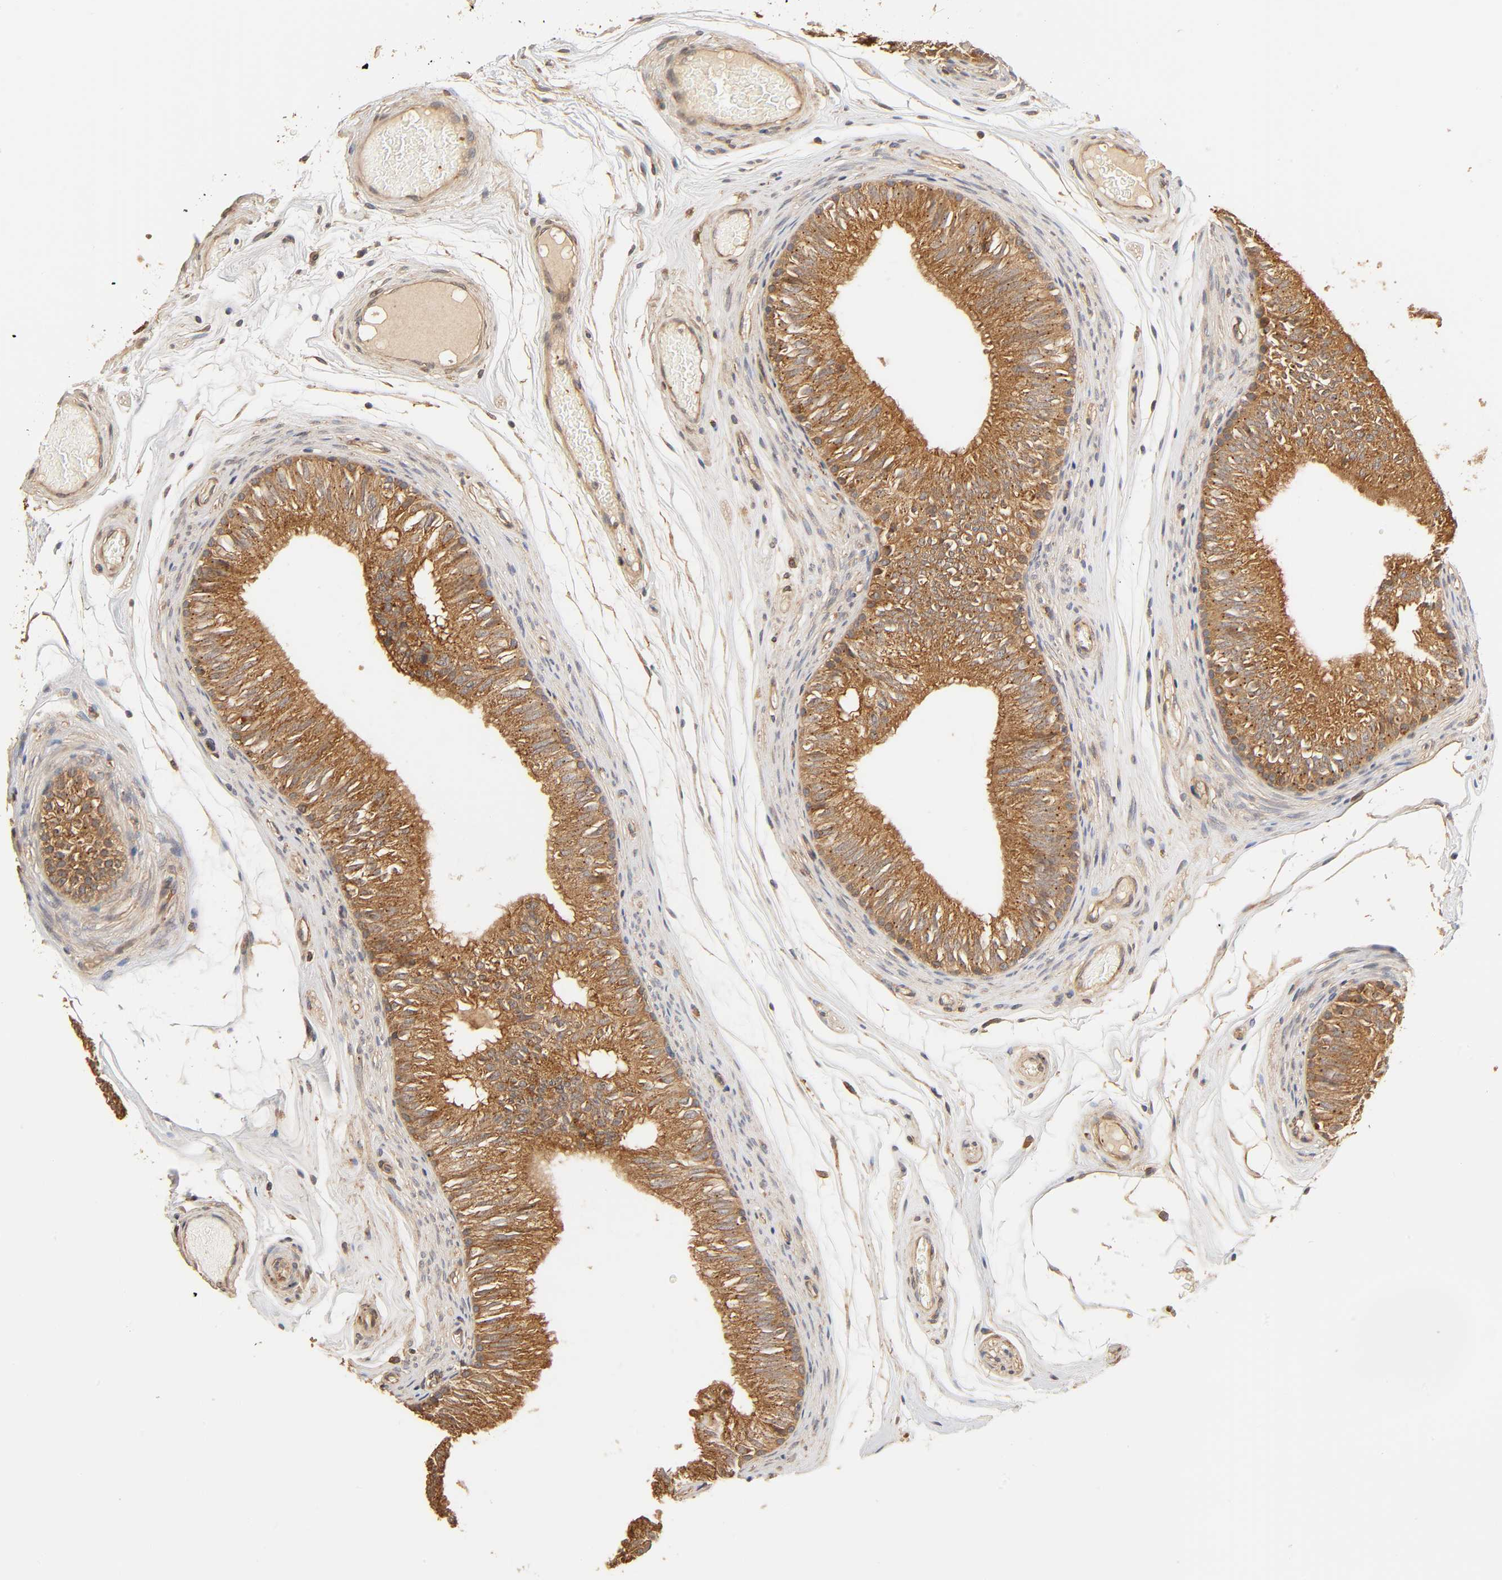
{"staining": {"intensity": "strong", "quantity": ">75%", "location": "cytoplasmic/membranous"}, "tissue": "epididymis", "cell_type": "Glandular cells", "image_type": "normal", "snomed": [{"axis": "morphology", "description": "Normal tissue, NOS"}, {"axis": "topography", "description": "Testis"}, {"axis": "topography", "description": "Epididymis"}], "caption": "Immunohistochemical staining of unremarkable epididymis reveals high levels of strong cytoplasmic/membranous positivity in approximately >75% of glandular cells.", "gene": "EPS8", "patient": {"sex": "male", "age": 36}}